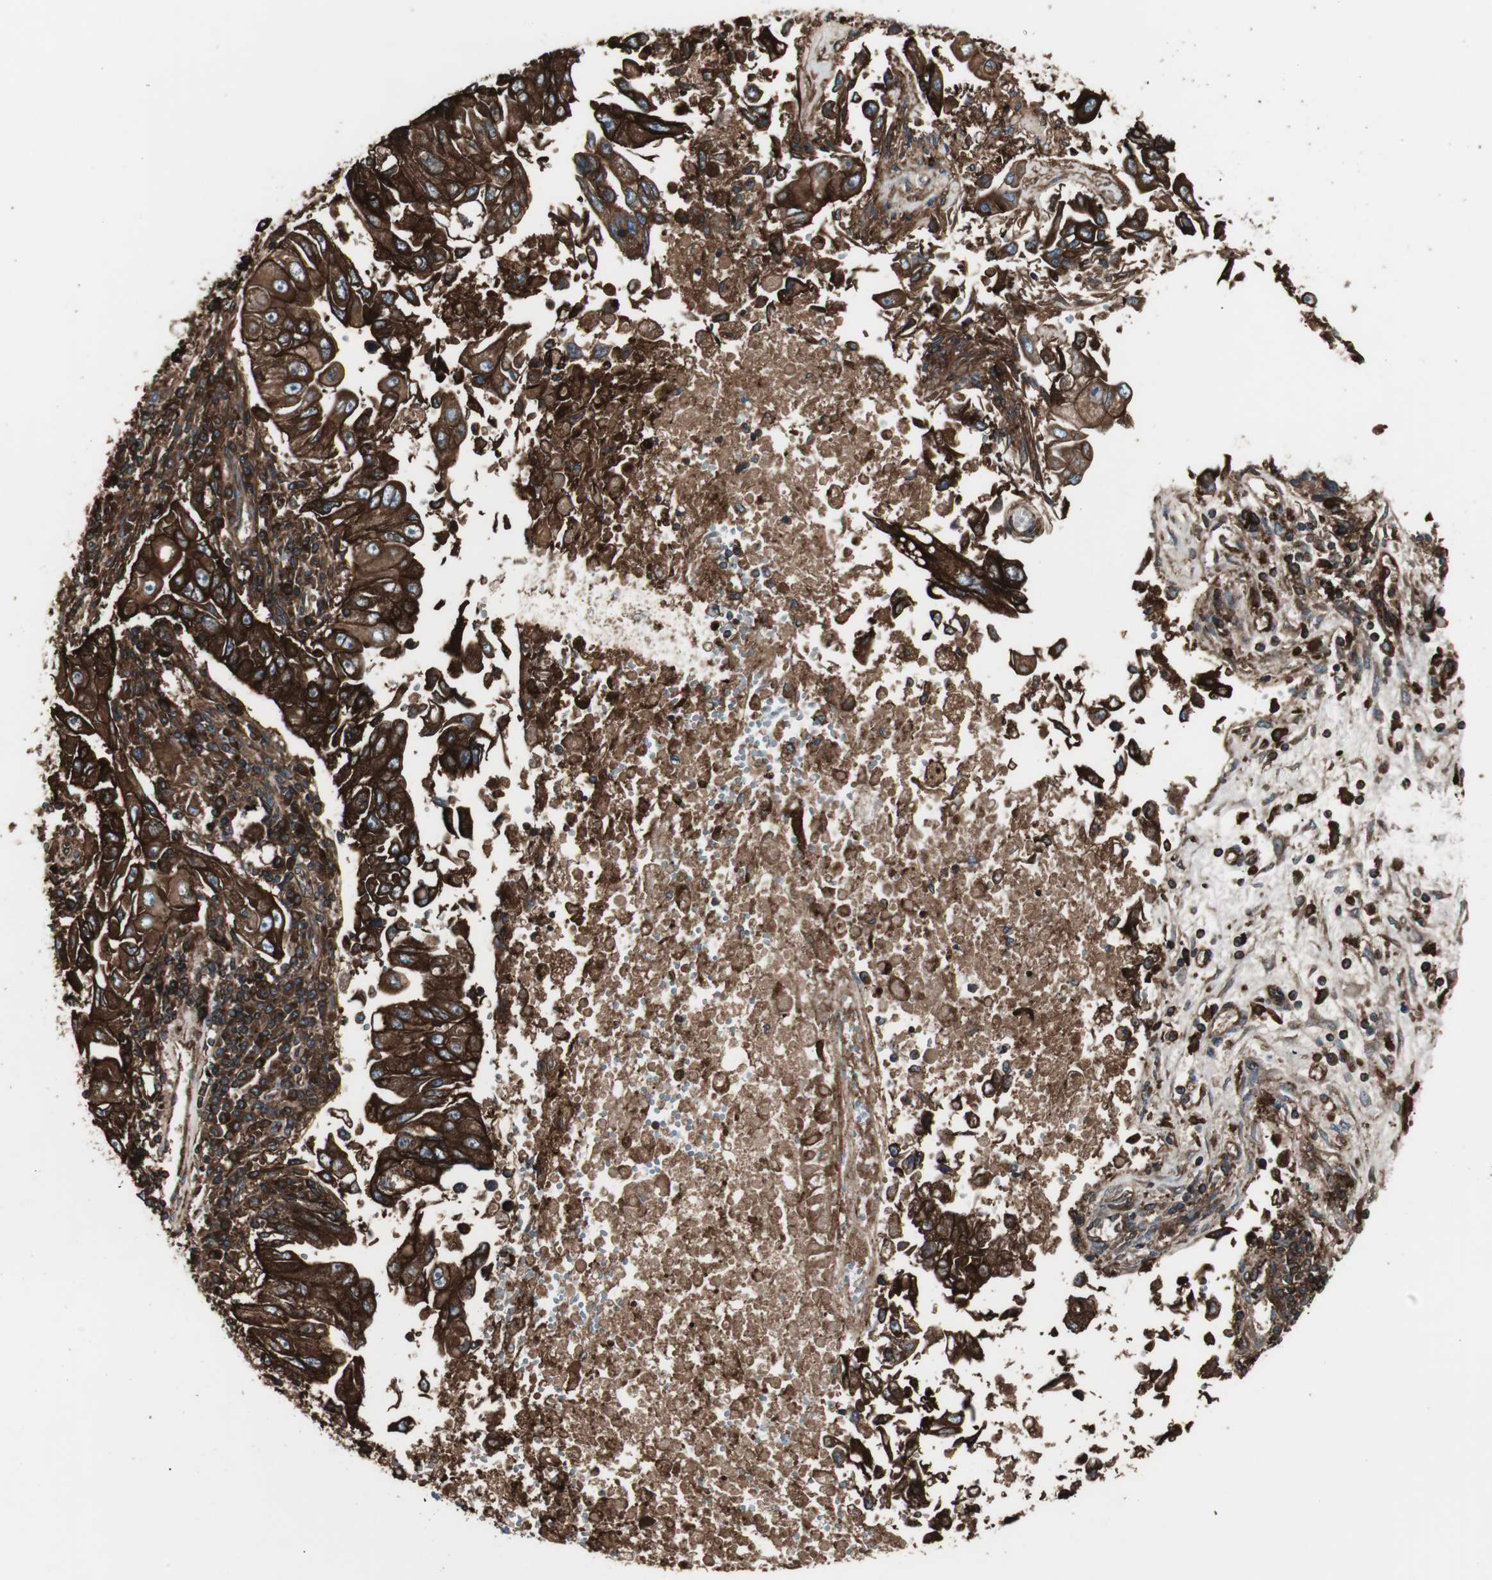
{"staining": {"intensity": "strong", "quantity": ">75%", "location": "cytoplasmic/membranous"}, "tissue": "lung cancer", "cell_type": "Tumor cells", "image_type": "cancer", "snomed": [{"axis": "morphology", "description": "Adenocarcinoma, NOS"}, {"axis": "topography", "description": "Lung"}], "caption": "Approximately >75% of tumor cells in human lung adenocarcinoma exhibit strong cytoplasmic/membranous protein positivity as visualized by brown immunohistochemical staining.", "gene": "B2M", "patient": {"sex": "male", "age": 84}}